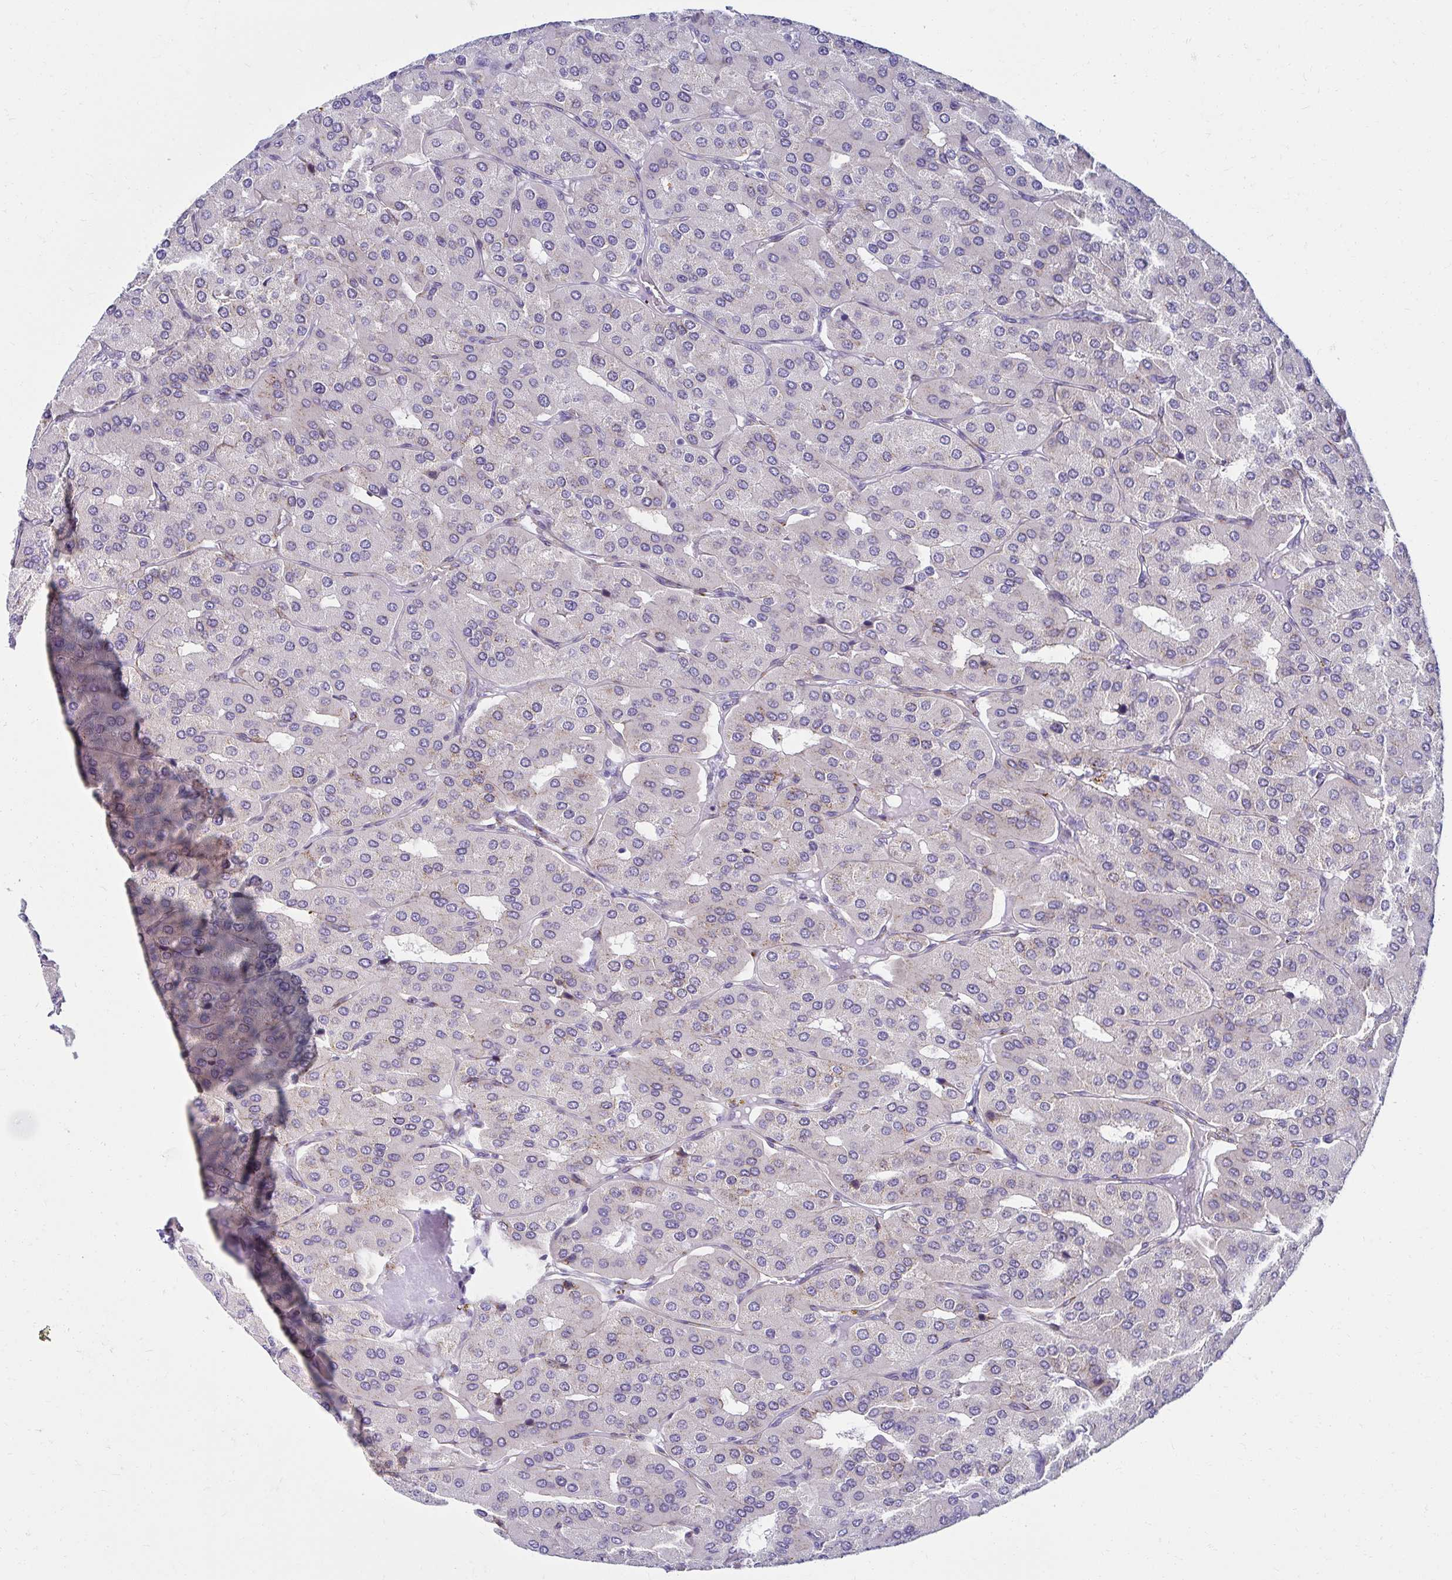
{"staining": {"intensity": "negative", "quantity": "none", "location": "none"}, "tissue": "parathyroid gland", "cell_type": "Glandular cells", "image_type": "normal", "snomed": [{"axis": "morphology", "description": "Normal tissue, NOS"}, {"axis": "morphology", "description": "Adenoma, NOS"}, {"axis": "topography", "description": "Parathyroid gland"}], "caption": "This is an immunohistochemistry (IHC) image of unremarkable human parathyroid gland. There is no staining in glandular cells.", "gene": "ANKRD62", "patient": {"sex": "female", "age": 86}}